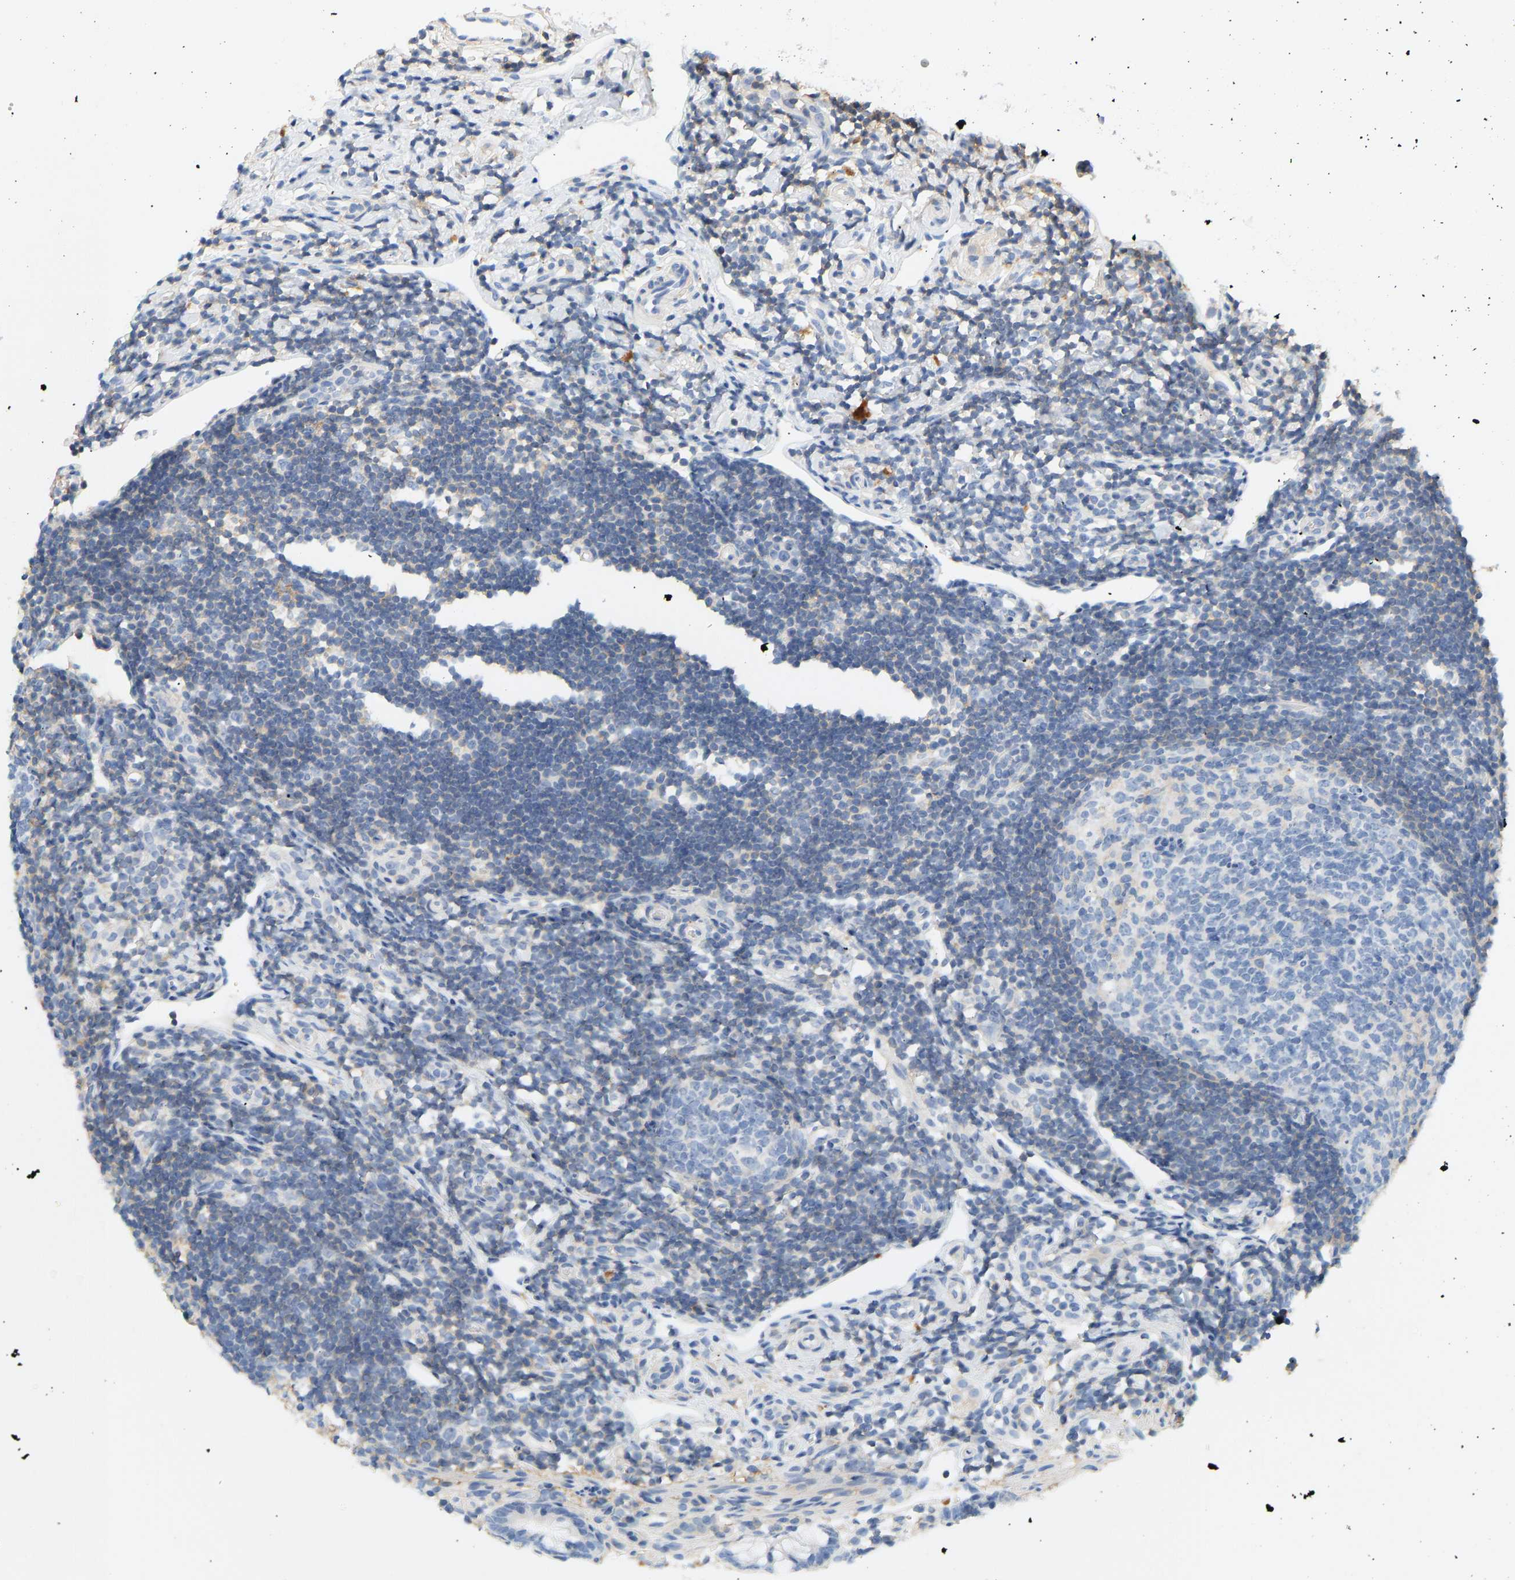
{"staining": {"intensity": "negative", "quantity": "none", "location": "none"}, "tissue": "appendix", "cell_type": "Glandular cells", "image_type": "normal", "snomed": [{"axis": "morphology", "description": "Normal tissue, NOS"}, {"axis": "topography", "description": "Appendix"}], "caption": "Immunohistochemistry (IHC) image of unremarkable appendix: human appendix stained with DAB (3,3'-diaminobenzidine) demonstrates no significant protein positivity in glandular cells.", "gene": "BVES", "patient": {"sex": "female", "age": 20}}